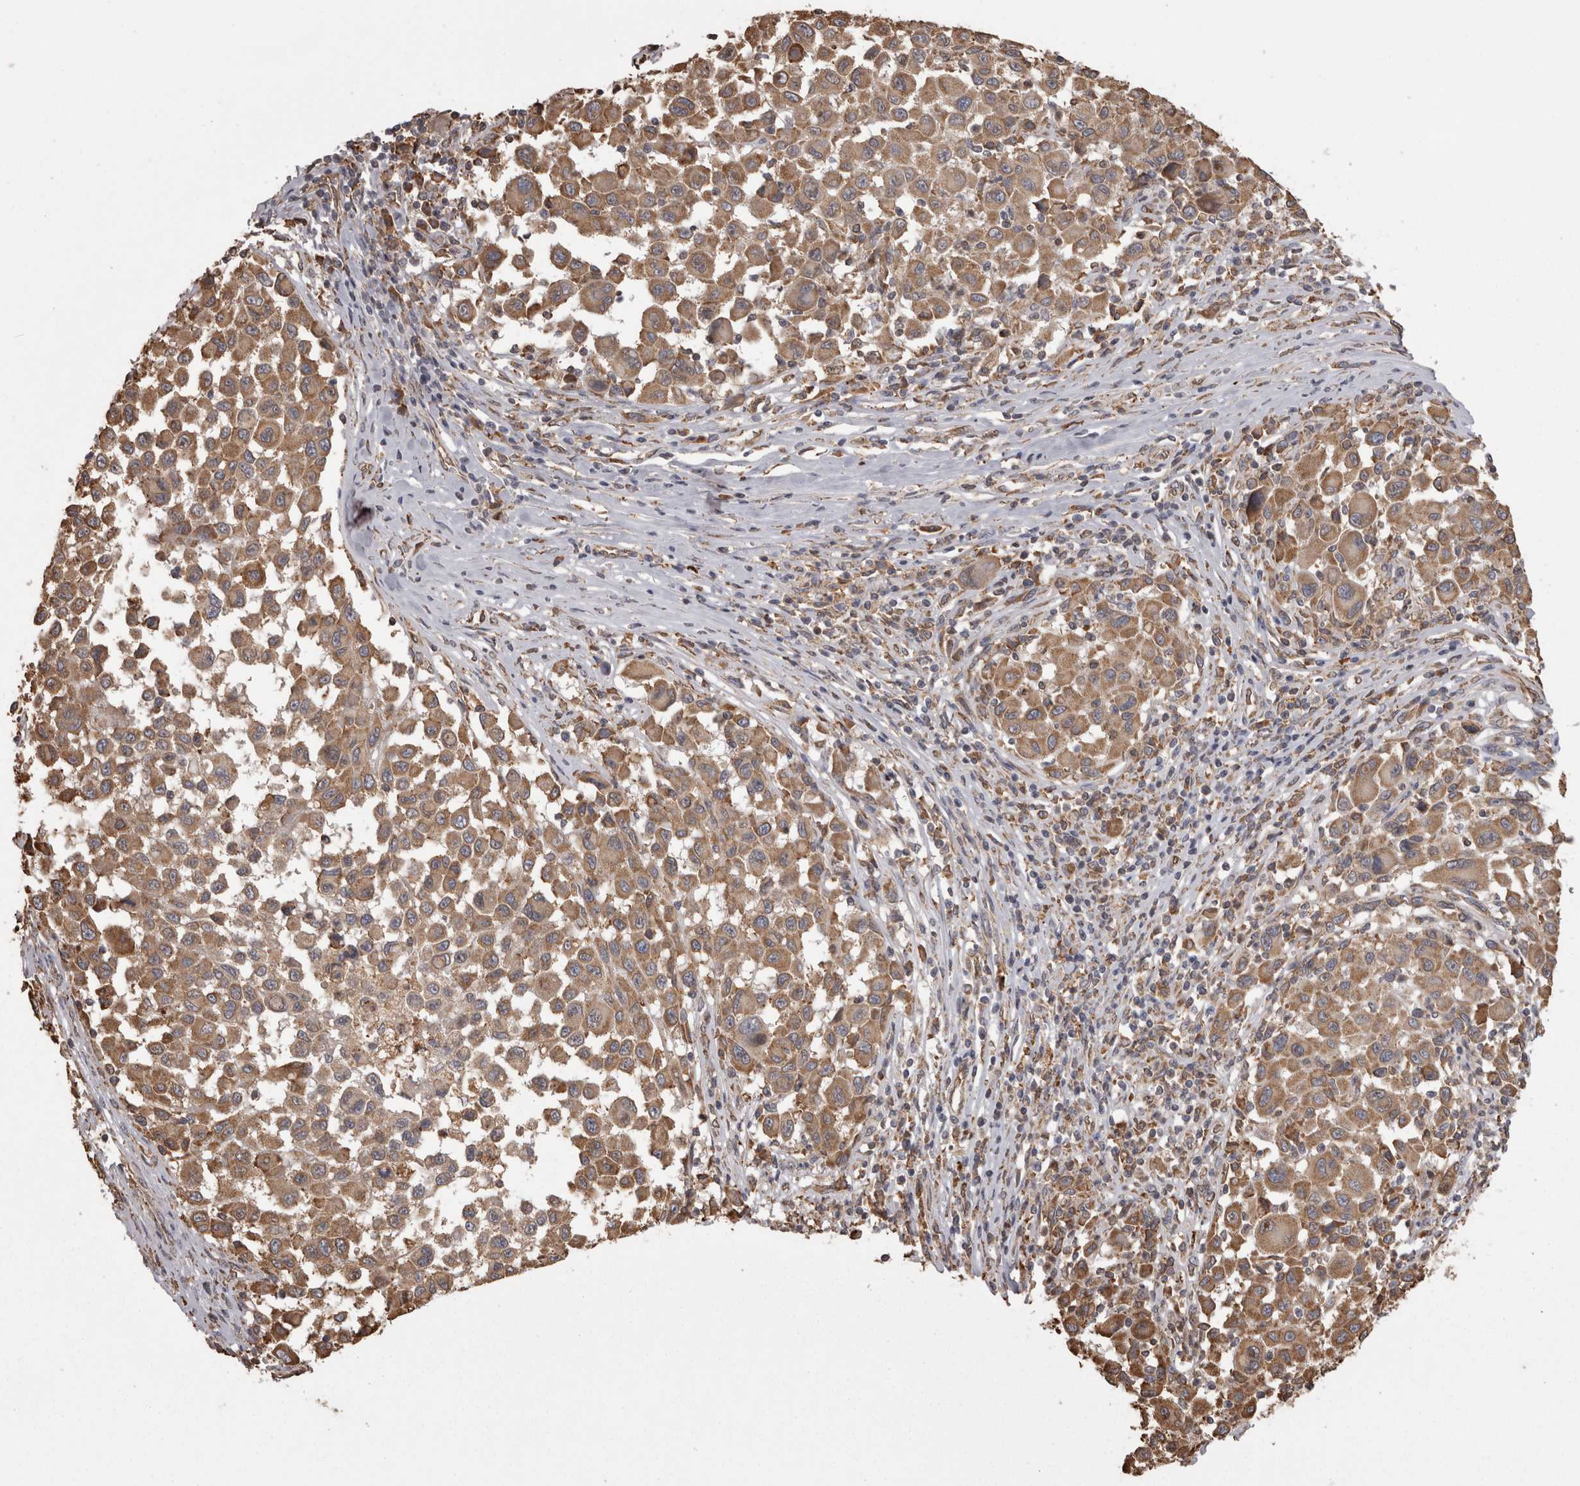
{"staining": {"intensity": "moderate", "quantity": ">75%", "location": "cytoplasmic/membranous"}, "tissue": "melanoma", "cell_type": "Tumor cells", "image_type": "cancer", "snomed": [{"axis": "morphology", "description": "Malignant melanoma, Metastatic site"}, {"axis": "topography", "description": "Lymph node"}], "caption": "This is an image of immunohistochemistry staining of malignant melanoma (metastatic site), which shows moderate expression in the cytoplasmic/membranous of tumor cells.", "gene": "PON2", "patient": {"sex": "male", "age": 61}}